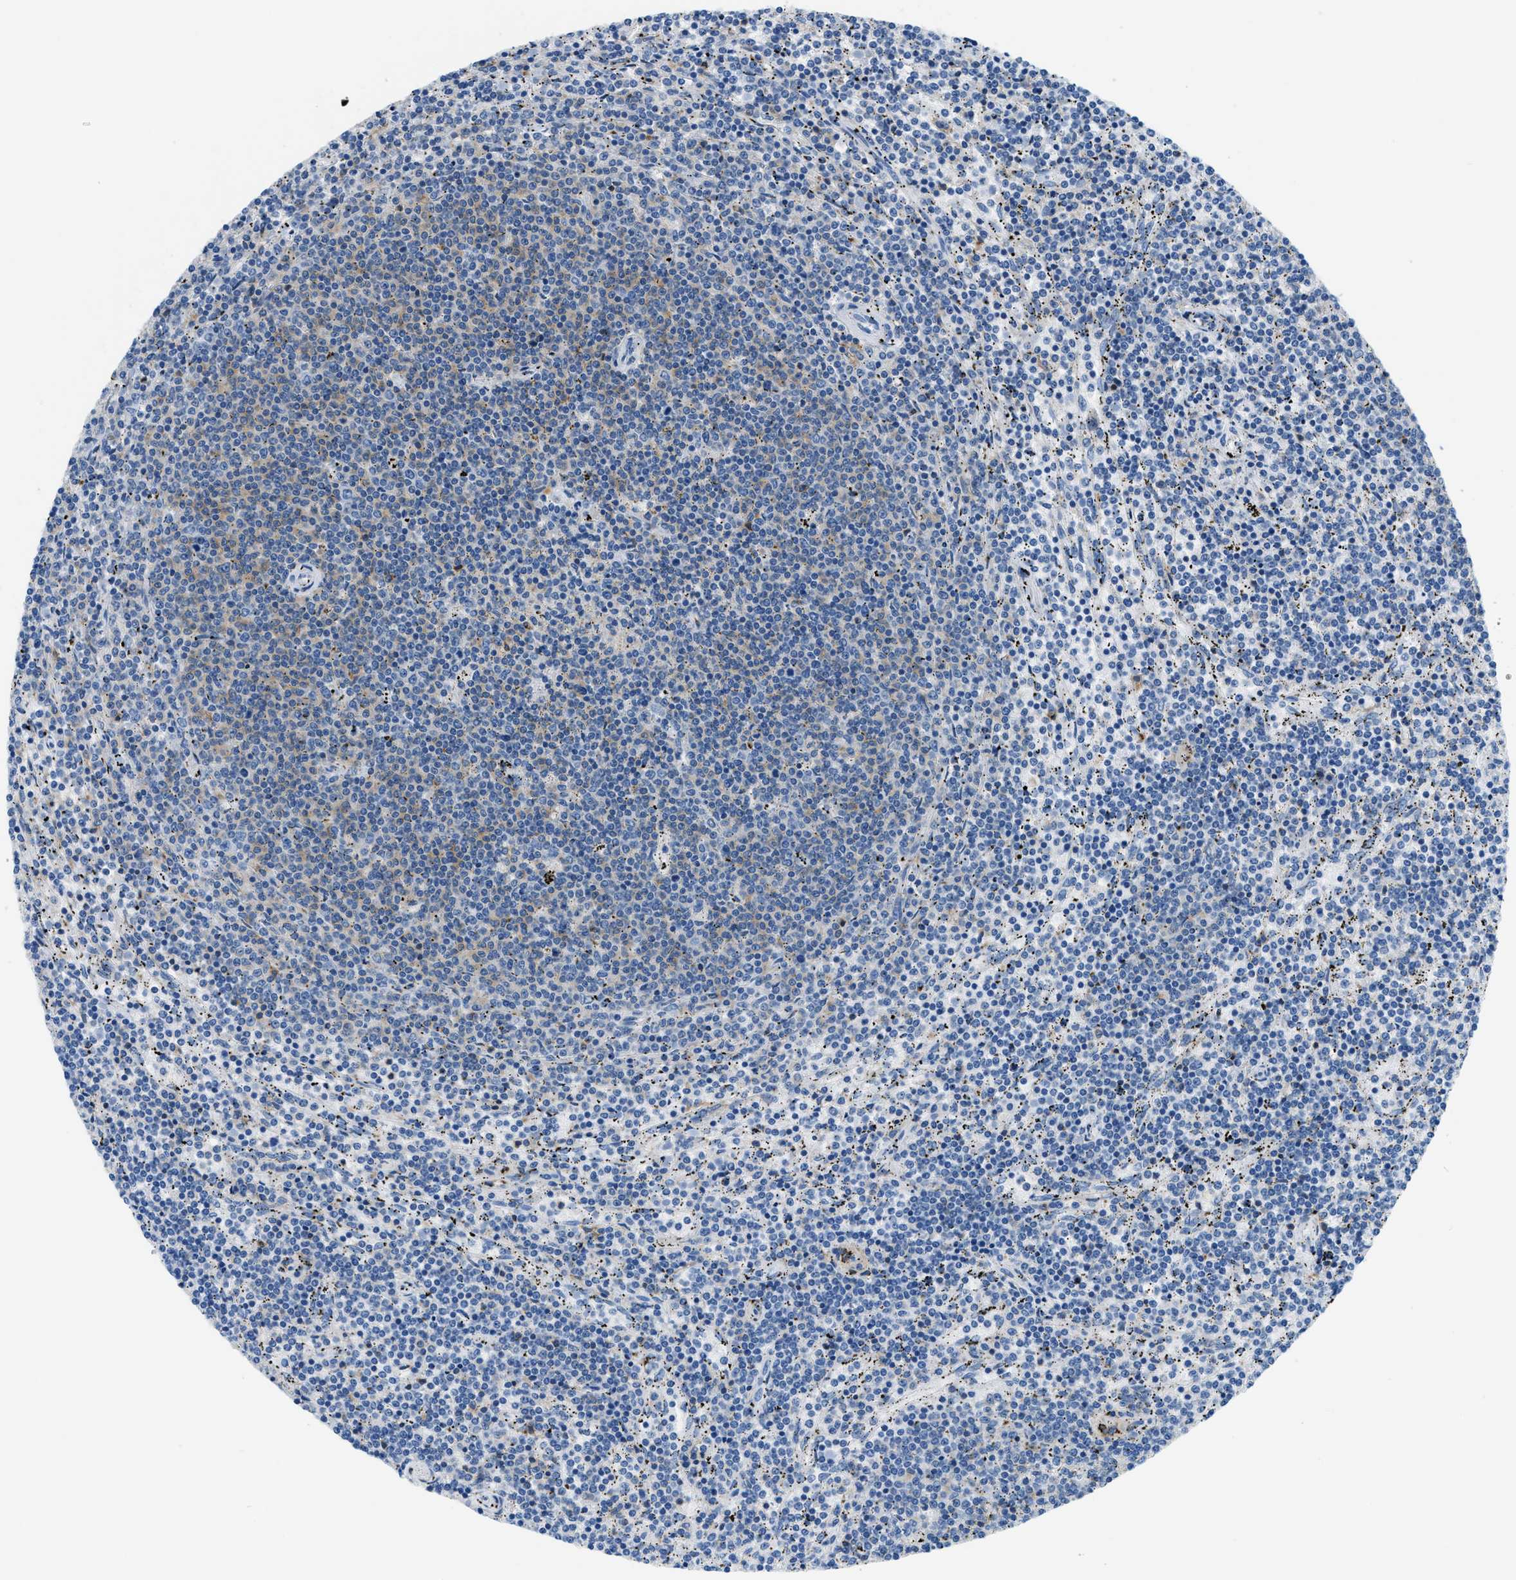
{"staining": {"intensity": "weak", "quantity": "<25%", "location": "cytoplasmic/membranous"}, "tissue": "lymphoma", "cell_type": "Tumor cells", "image_type": "cancer", "snomed": [{"axis": "morphology", "description": "Malignant lymphoma, non-Hodgkin's type, Low grade"}, {"axis": "topography", "description": "Spleen"}], "caption": "Immunohistochemical staining of human low-grade malignant lymphoma, non-Hodgkin's type reveals no significant positivity in tumor cells.", "gene": "COL15A1", "patient": {"sex": "female", "age": 50}}